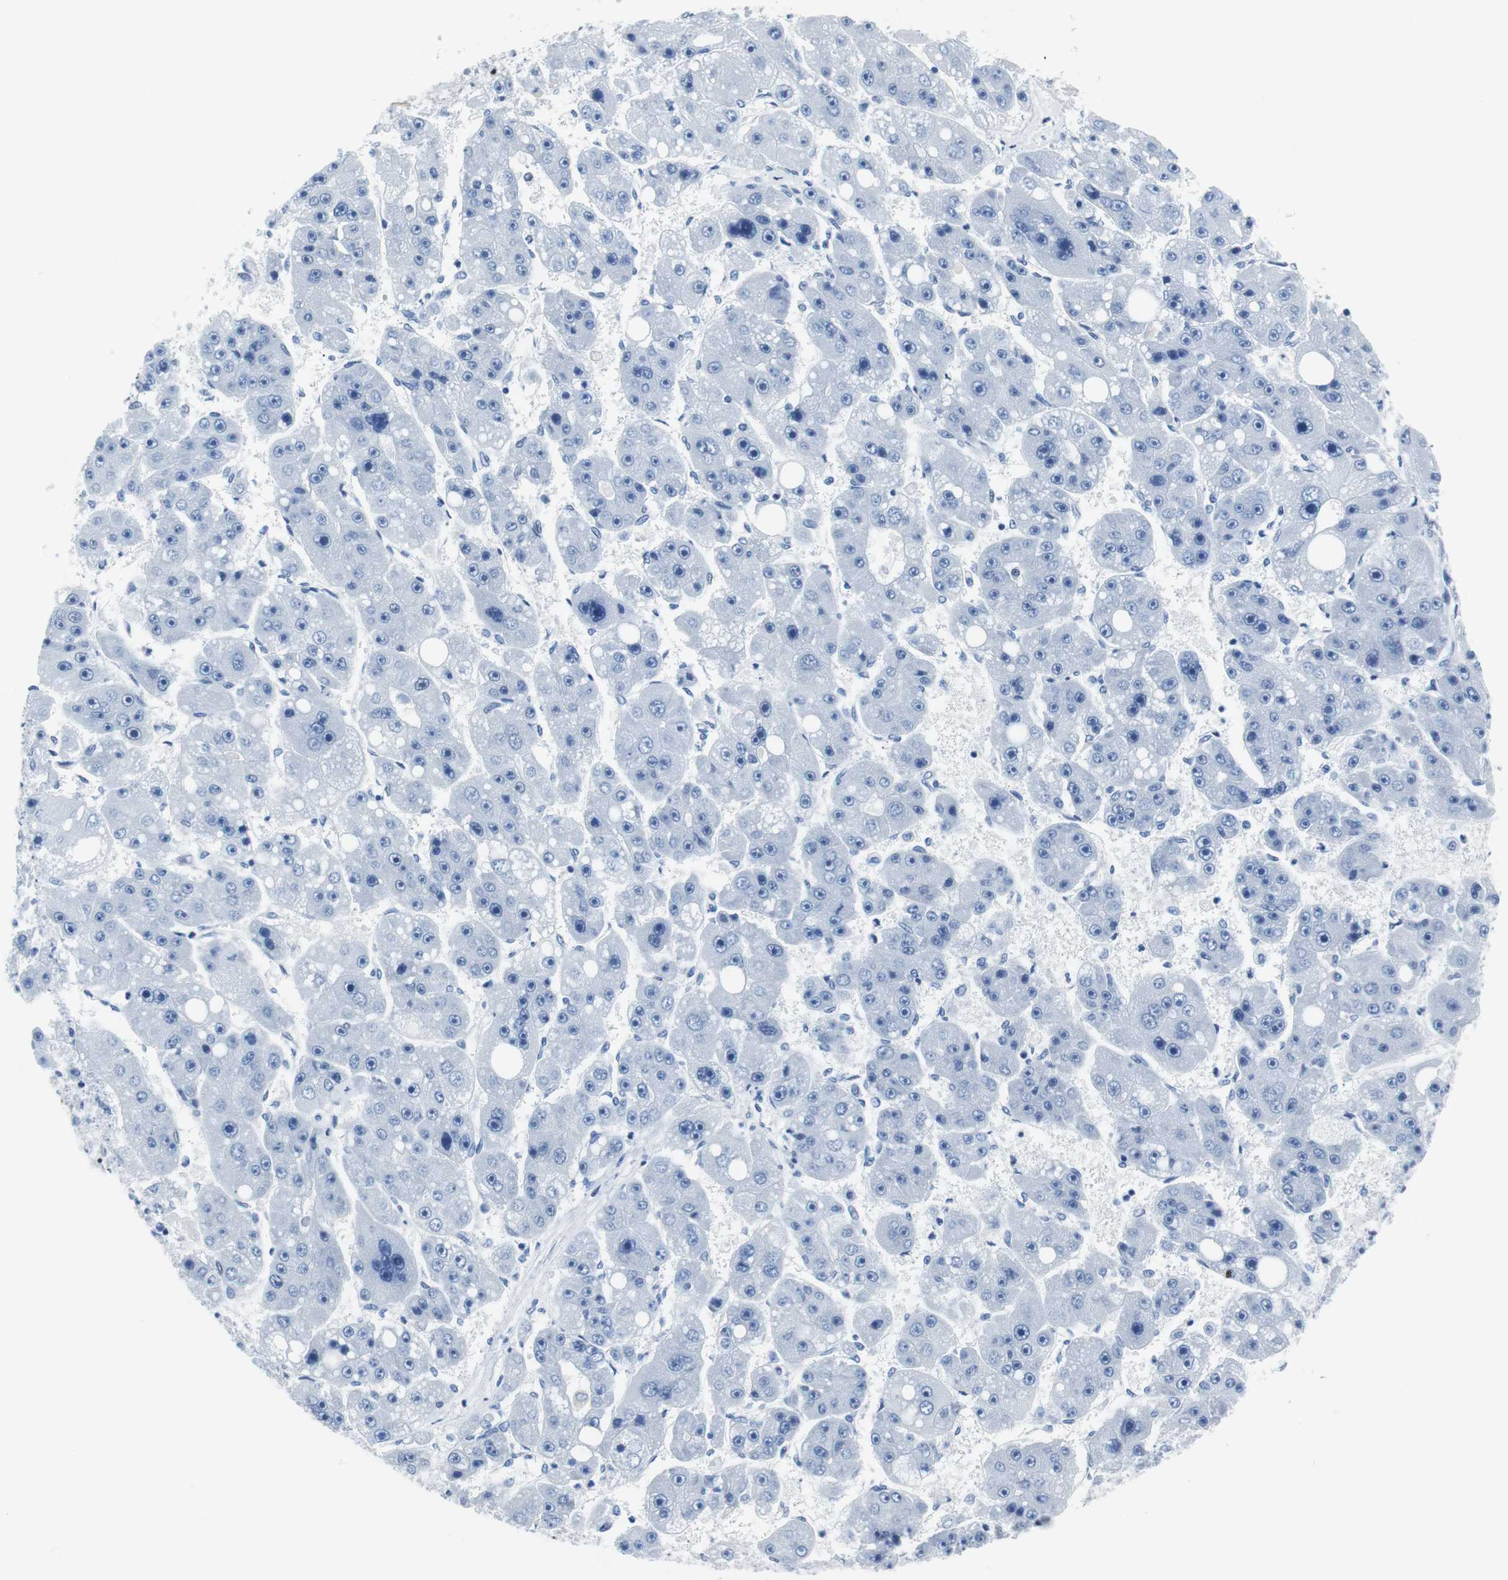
{"staining": {"intensity": "negative", "quantity": "none", "location": "none"}, "tissue": "liver cancer", "cell_type": "Tumor cells", "image_type": "cancer", "snomed": [{"axis": "morphology", "description": "Carcinoma, Hepatocellular, NOS"}, {"axis": "topography", "description": "Liver"}], "caption": "Hepatocellular carcinoma (liver) stained for a protein using IHC exhibits no staining tumor cells.", "gene": "JUN", "patient": {"sex": "female", "age": 61}}